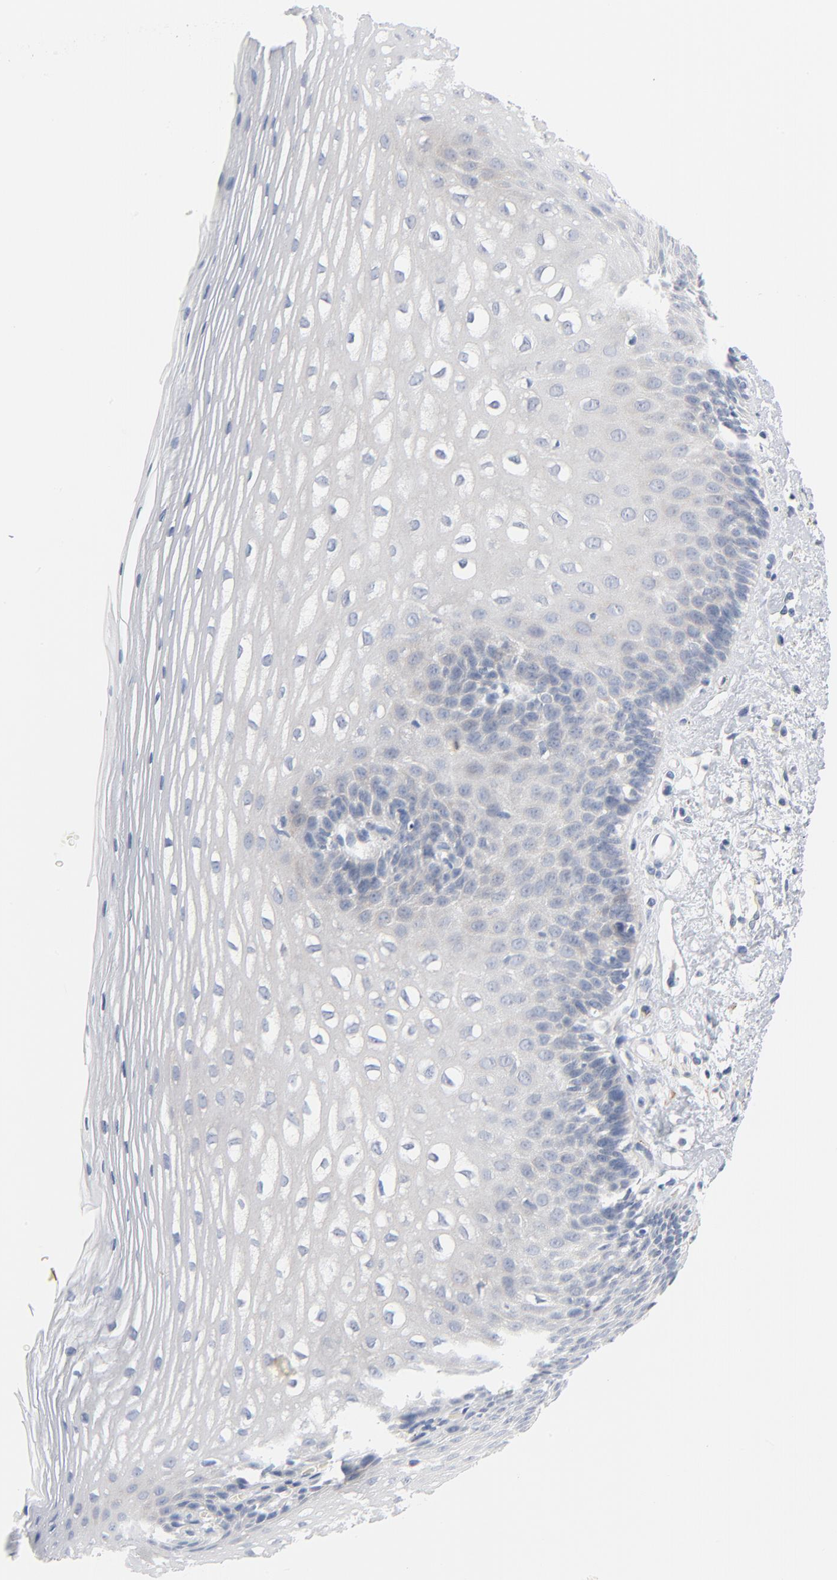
{"staining": {"intensity": "negative", "quantity": "none", "location": "none"}, "tissue": "esophagus", "cell_type": "Squamous epithelial cells", "image_type": "normal", "snomed": [{"axis": "morphology", "description": "Normal tissue, NOS"}, {"axis": "topography", "description": "Esophagus"}], "caption": "This is a photomicrograph of IHC staining of benign esophagus, which shows no staining in squamous epithelial cells. (IHC, brightfield microscopy, high magnification).", "gene": "IFT43", "patient": {"sex": "female", "age": 70}}